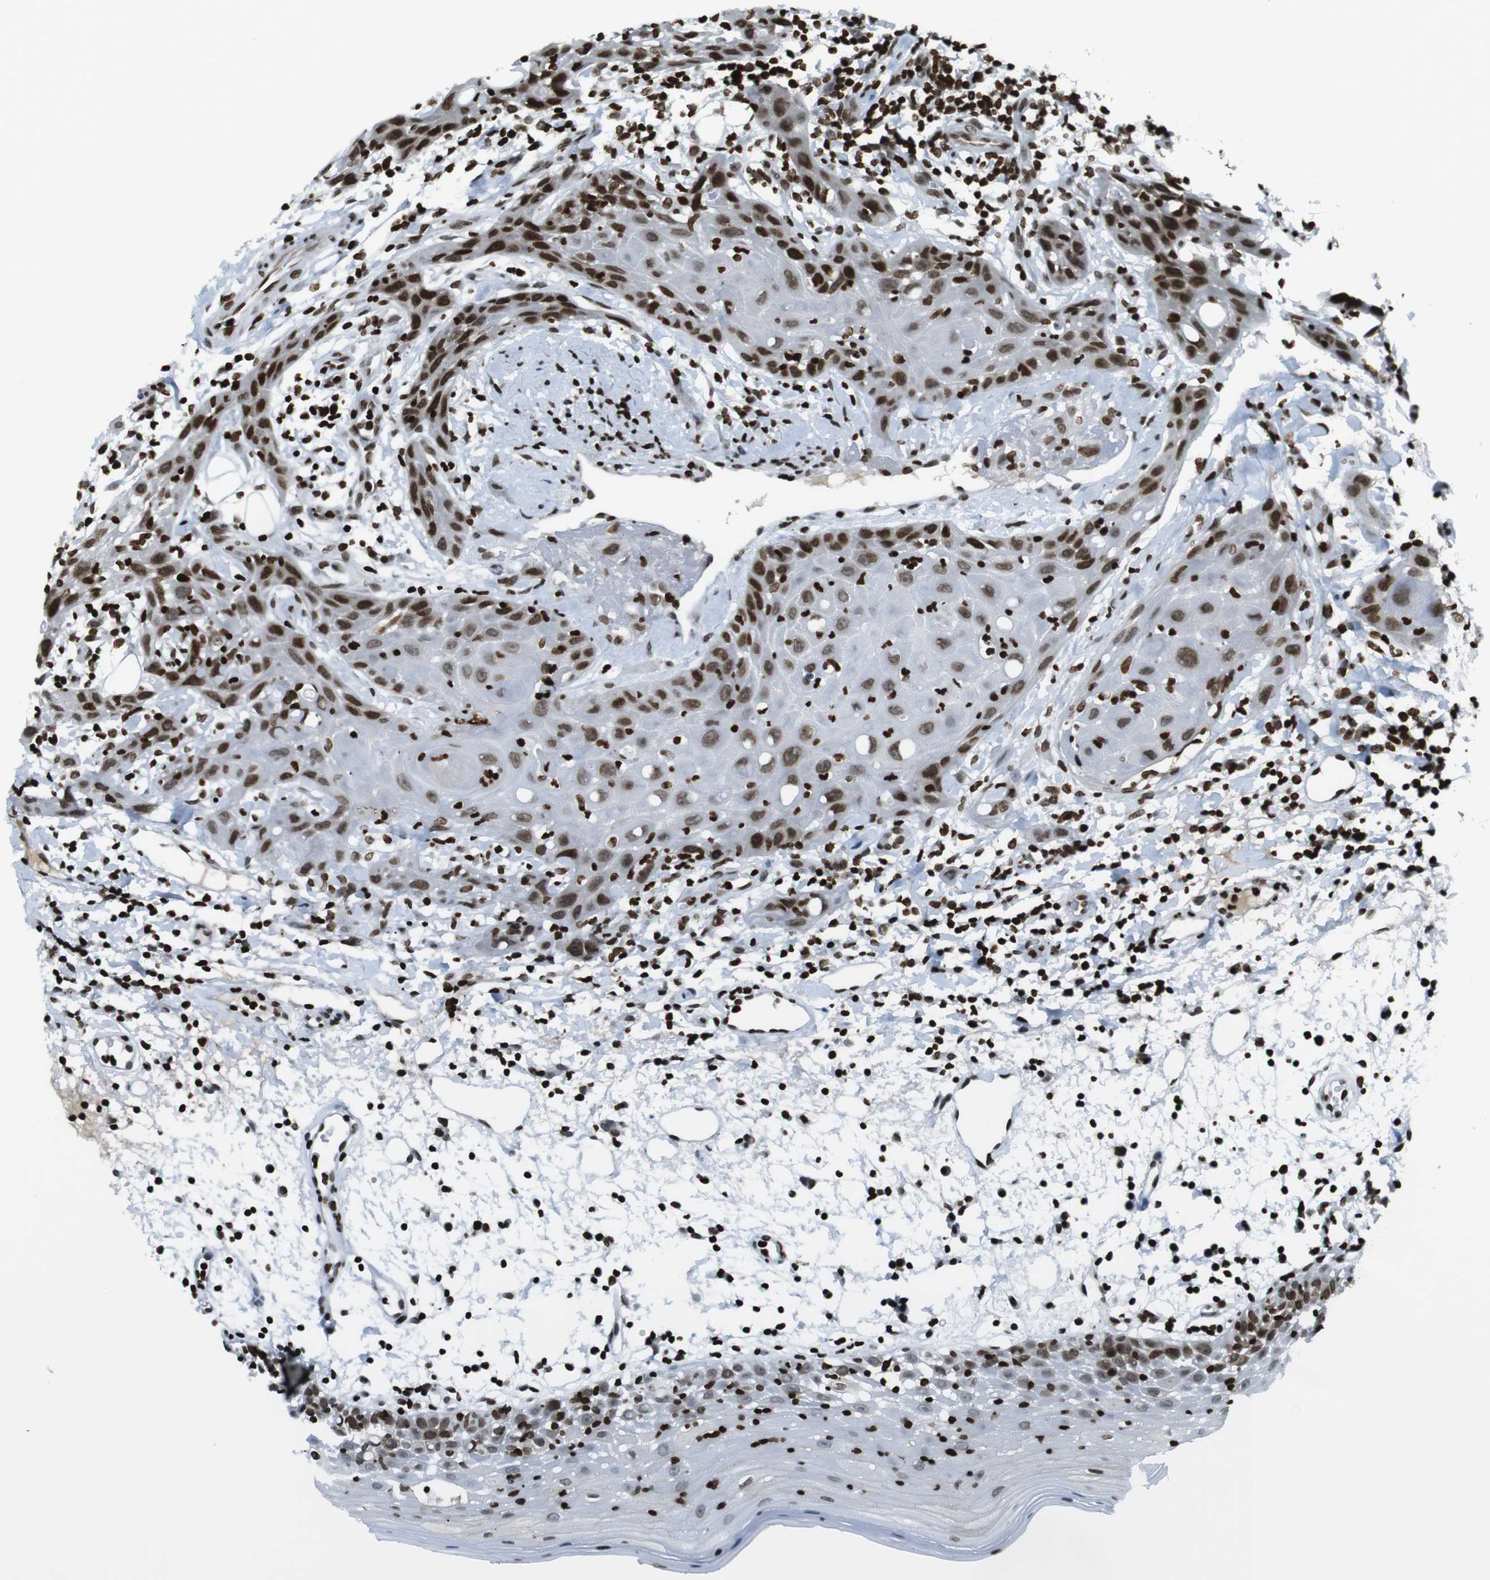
{"staining": {"intensity": "strong", "quantity": ">75%", "location": "nuclear"}, "tissue": "oral mucosa", "cell_type": "Squamous epithelial cells", "image_type": "normal", "snomed": [{"axis": "morphology", "description": "Normal tissue, NOS"}, {"axis": "morphology", "description": "Squamous cell carcinoma, NOS"}, {"axis": "topography", "description": "Skeletal muscle"}, {"axis": "topography", "description": "Oral tissue"}], "caption": "An image of human oral mucosa stained for a protein exhibits strong nuclear brown staining in squamous epithelial cells.", "gene": "H2AC8", "patient": {"sex": "male", "age": 71}}